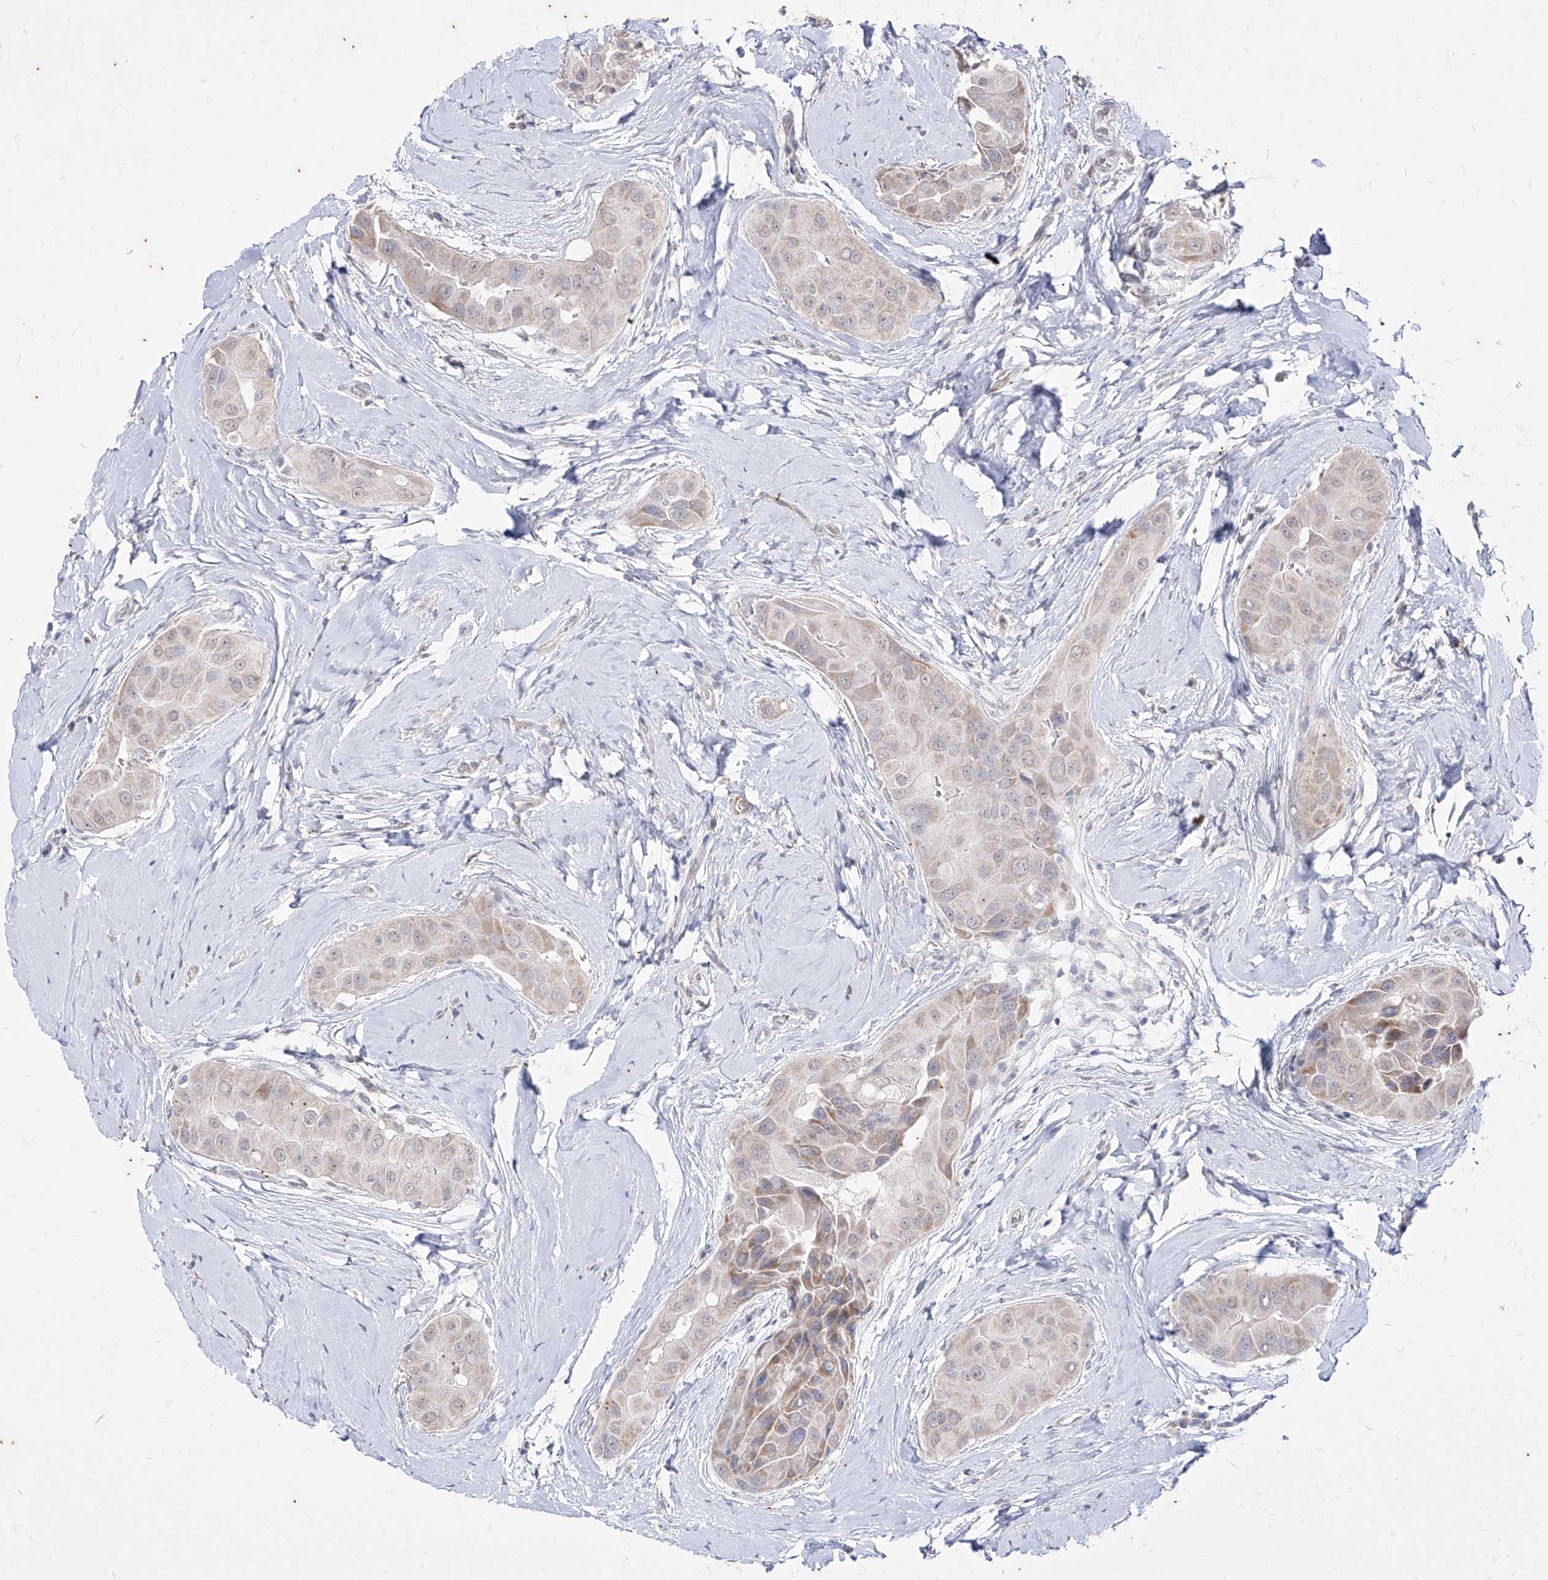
{"staining": {"intensity": "weak", "quantity": "<25%", "location": "cytoplasmic/membranous"}, "tissue": "thyroid cancer", "cell_type": "Tumor cells", "image_type": "cancer", "snomed": [{"axis": "morphology", "description": "Papillary adenocarcinoma, NOS"}, {"axis": "topography", "description": "Thyroid gland"}], "caption": "Immunohistochemical staining of human thyroid cancer demonstrates no significant expression in tumor cells.", "gene": "PHF20L1", "patient": {"sex": "male", "age": 33}}